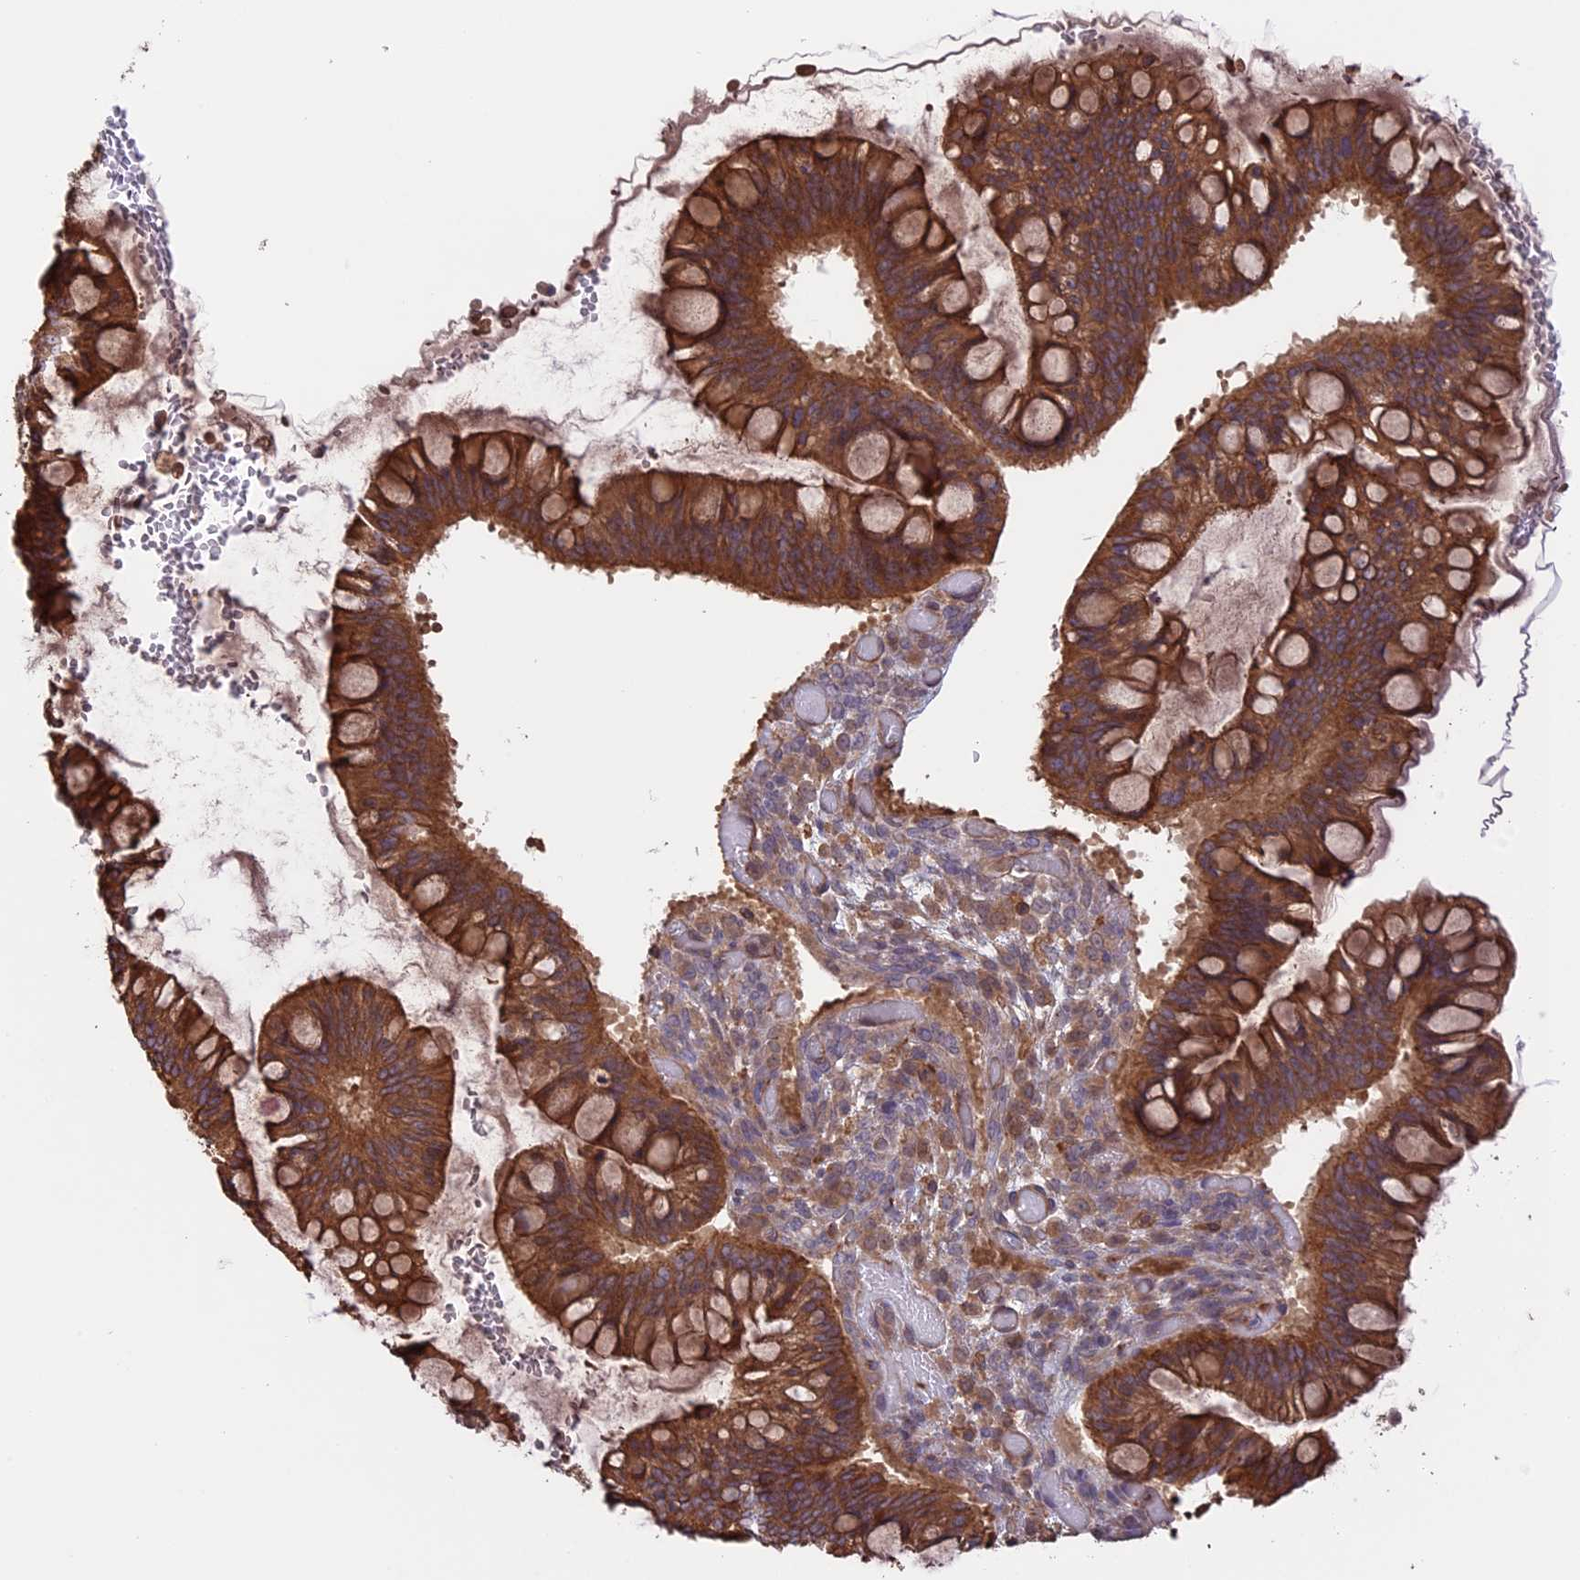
{"staining": {"intensity": "strong", "quantity": ">75%", "location": "cytoplasmic/membranous"}, "tissue": "ovarian cancer", "cell_type": "Tumor cells", "image_type": "cancer", "snomed": [{"axis": "morphology", "description": "Cystadenocarcinoma, mucinous, NOS"}, {"axis": "topography", "description": "Ovary"}], "caption": "Approximately >75% of tumor cells in human ovarian cancer exhibit strong cytoplasmic/membranous protein staining as visualized by brown immunohistochemical staining.", "gene": "GAS8", "patient": {"sex": "female", "age": 73}}